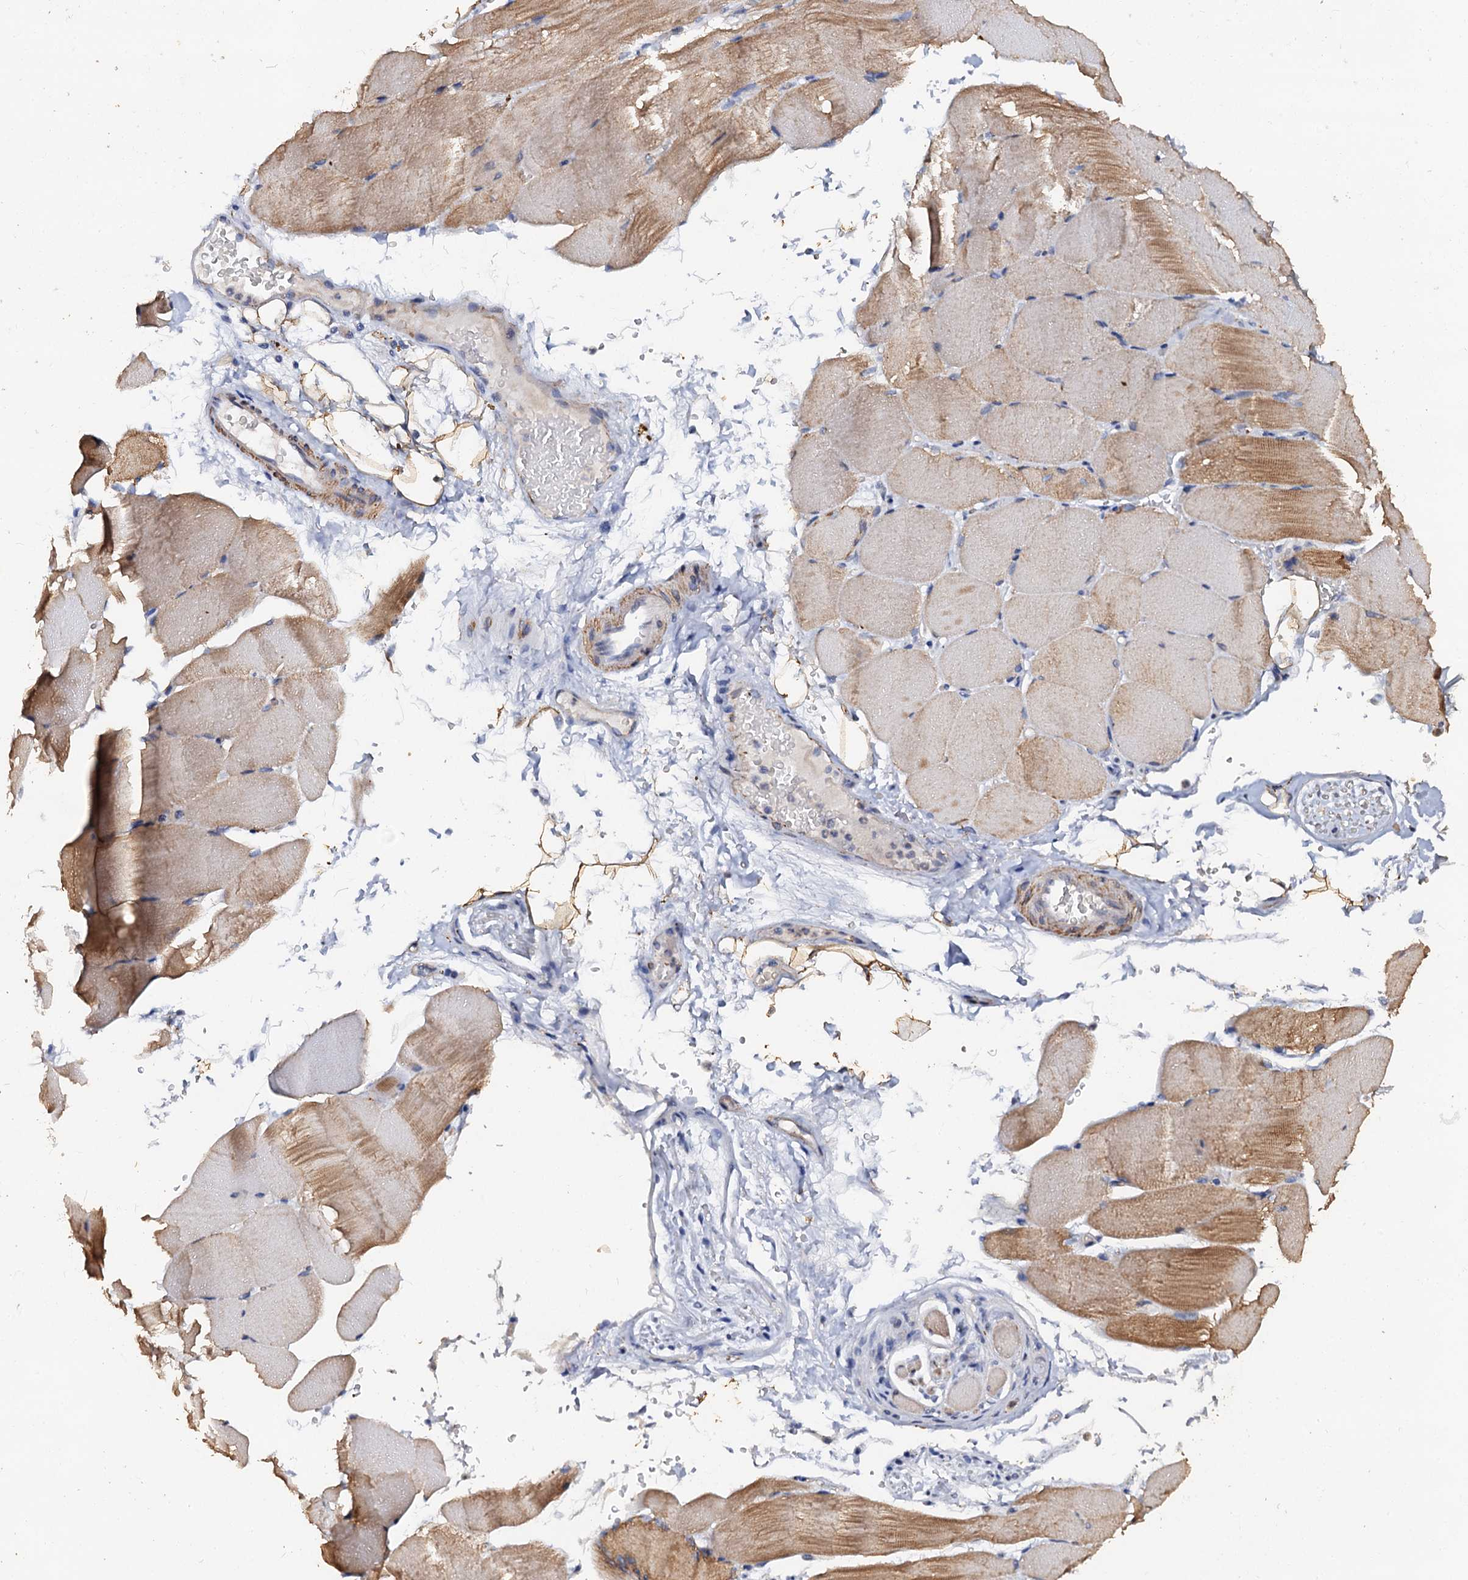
{"staining": {"intensity": "moderate", "quantity": "25%-75%", "location": "cytoplasmic/membranous"}, "tissue": "skeletal muscle", "cell_type": "Myocytes", "image_type": "normal", "snomed": [{"axis": "morphology", "description": "Normal tissue, NOS"}, {"axis": "topography", "description": "Skeletal muscle"}, {"axis": "topography", "description": "Parathyroid gland"}], "caption": "Skeletal muscle stained with a brown dye shows moderate cytoplasmic/membranous positive staining in approximately 25%-75% of myocytes.", "gene": "VPS36", "patient": {"sex": "female", "age": 37}}